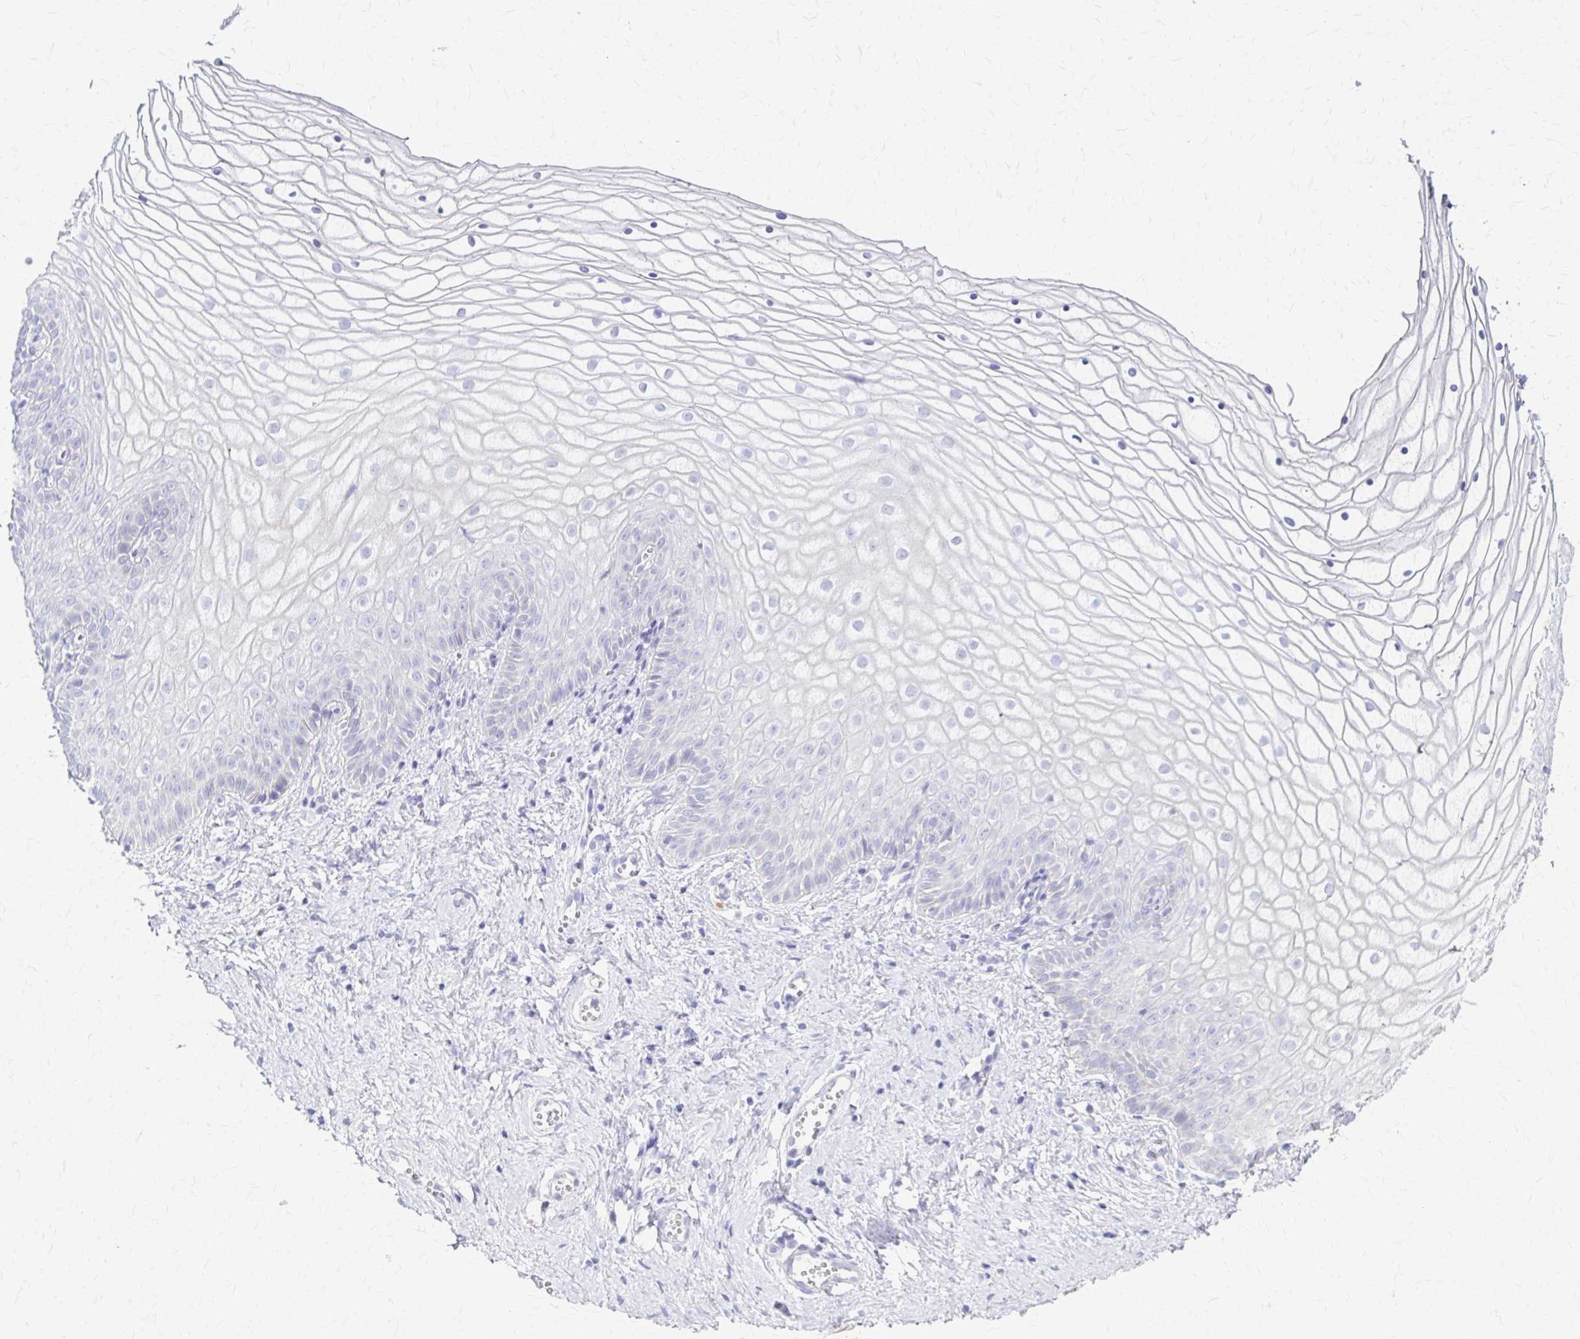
{"staining": {"intensity": "weak", "quantity": "25%-75%", "location": "cytoplasmic/membranous"}, "tissue": "vagina", "cell_type": "Squamous epithelial cells", "image_type": "normal", "snomed": [{"axis": "morphology", "description": "Normal tissue, NOS"}, {"axis": "topography", "description": "Vagina"}], "caption": "This image displays immunohistochemistry staining of normal vagina, with low weak cytoplasmic/membranous expression in approximately 25%-75% of squamous epithelial cells.", "gene": "SAMD13", "patient": {"sex": "female", "age": 56}}